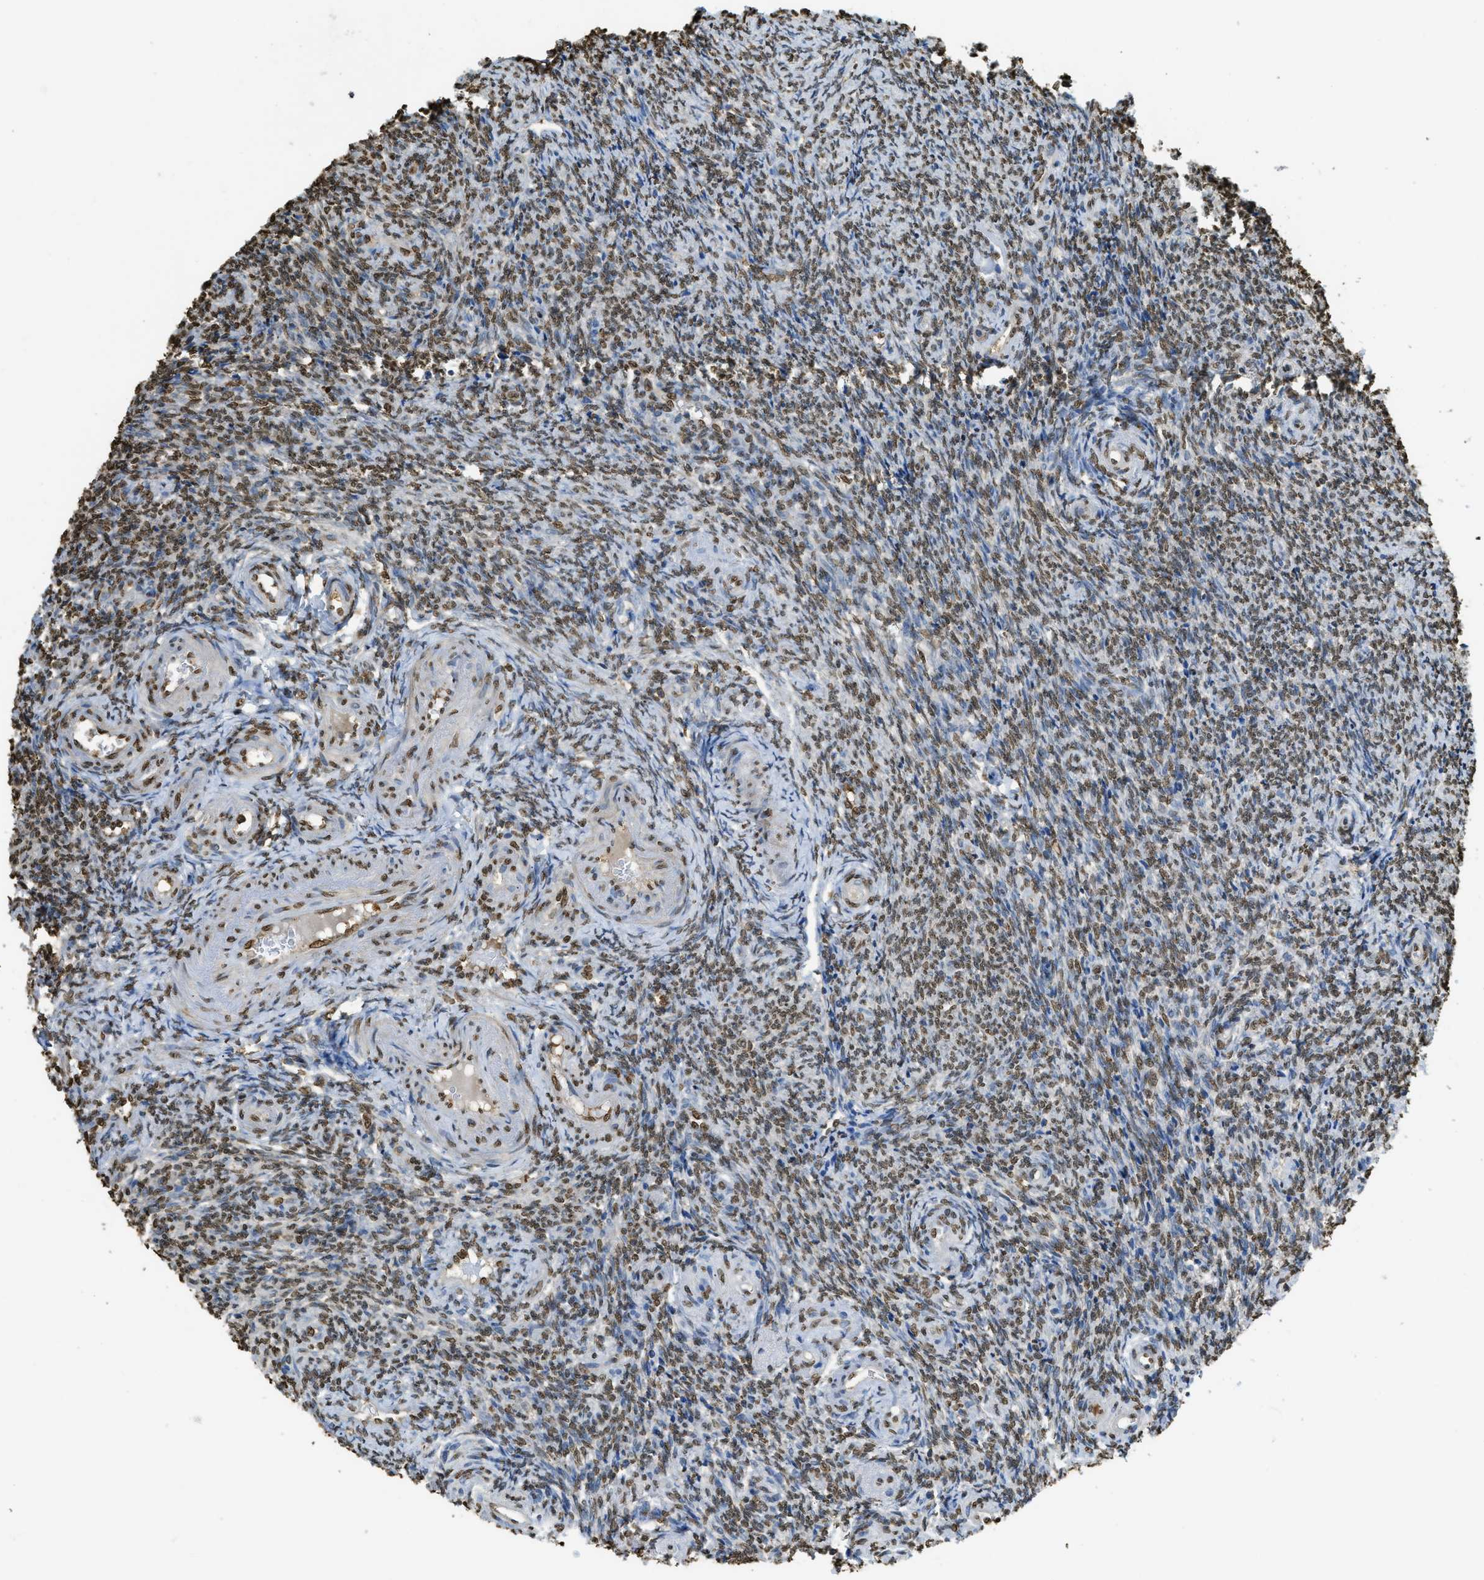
{"staining": {"intensity": "moderate", "quantity": ">75%", "location": "nuclear"}, "tissue": "ovary", "cell_type": "Ovarian stroma cells", "image_type": "normal", "snomed": [{"axis": "morphology", "description": "Normal tissue, NOS"}, {"axis": "topography", "description": "Ovary"}], "caption": "Immunohistochemistry histopathology image of benign ovary: human ovary stained using IHC demonstrates medium levels of moderate protein expression localized specifically in the nuclear of ovarian stroma cells, appearing as a nuclear brown color.", "gene": "NR5A2", "patient": {"sex": "female", "age": 41}}